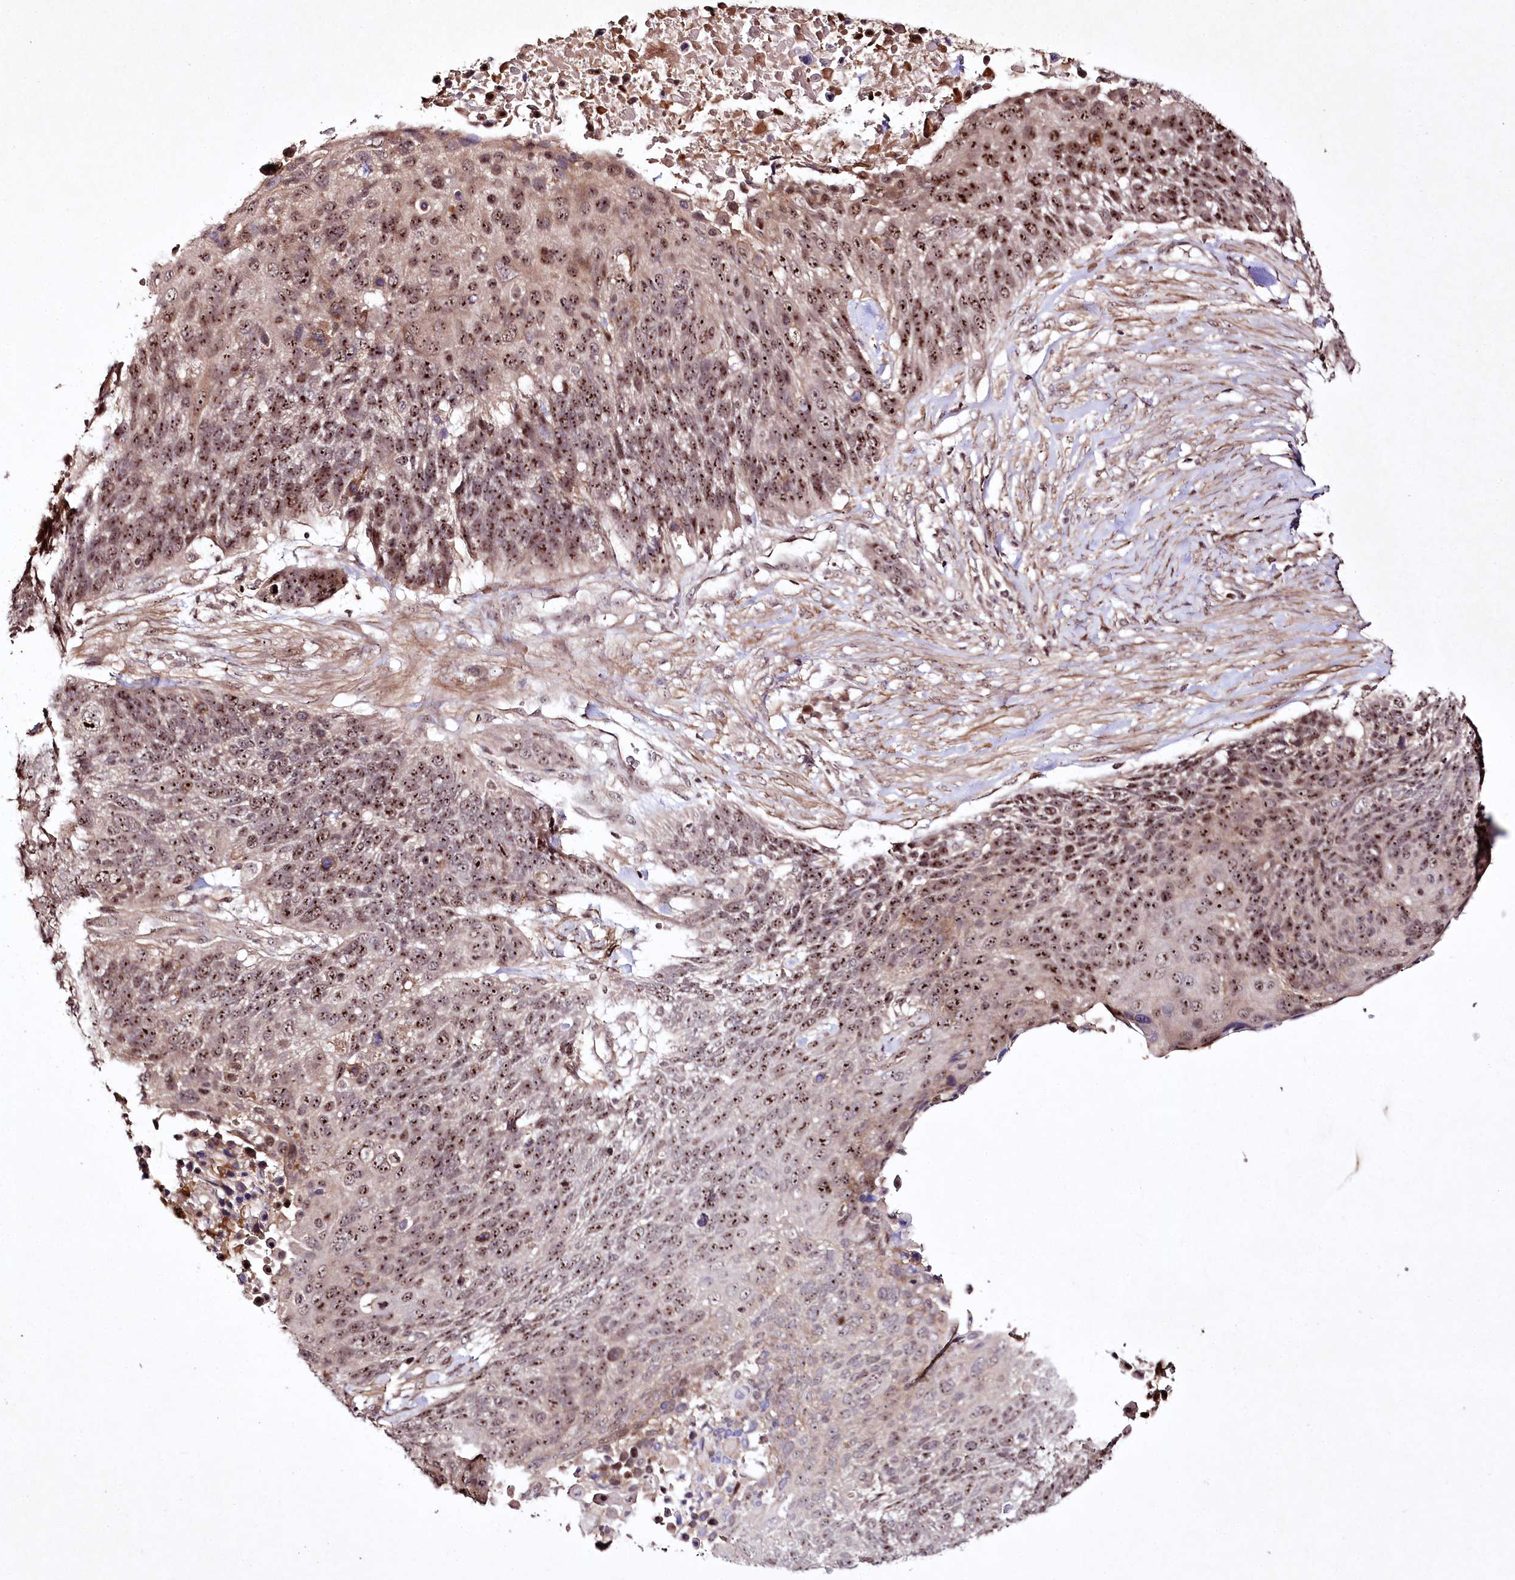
{"staining": {"intensity": "moderate", "quantity": ">75%", "location": "nuclear"}, "tissue": "lung cancer", "cell_type": "Tumor cells", "image_type": "cancer", "snomed": [{"axis": "morphology", "description": "Normal tissue, NOS"}, {"axis": "morphology", "description": "Squamous cell carcinoma, NOS"}, {"axis": "topography", "description": "Lymph node"}, {"axis": "topography", "description": "Lung"}], "caption": "Moderate nuclear staining is appreciated in approximately >75% of tumor cells in lung cancer (squamous cell carcinoma). (Stains: DAB in brown, nuclei in blue, Microscopy: brightfield microscopy at high magnification).", "gene": "CCDC59", "patient": {"sex": "male", "age": 66}}